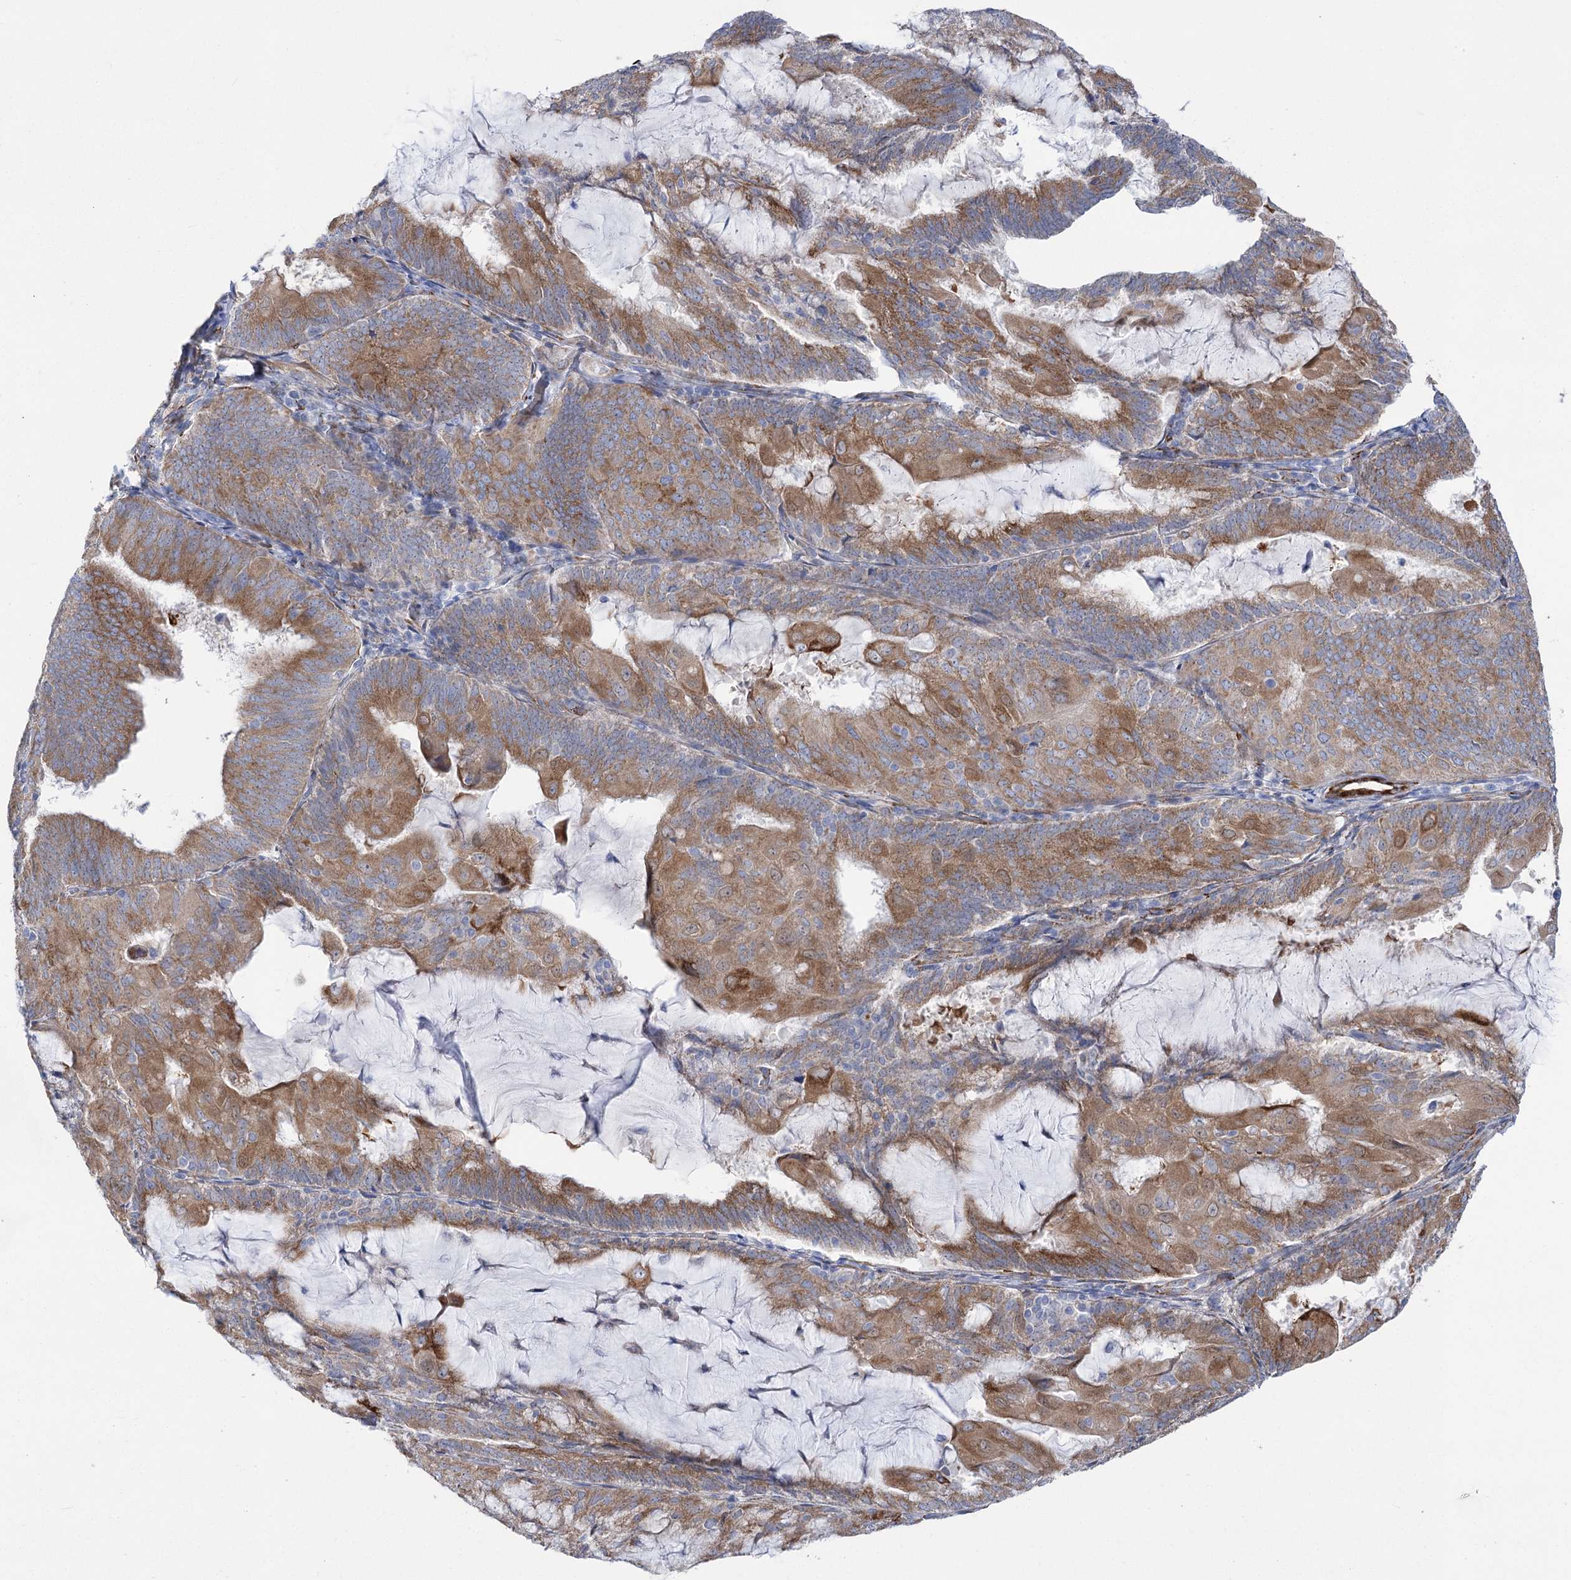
{"staining": {"intensity": "moderate", "quantity": ">75%", "location": "cytoplasmic/membranous"}, "tissue": "endometrial cancer", "cell_type": "Tumor cells", "image_type": "cancer", "snomed": [{"axis": "morphology", "description": "Adenocarcinoma, NOS"}, {"axis": "topography", "description": "Endometrium"}], "caption": "An image showing moderate cytoplasmic/membranous expression in approximately >75% of tumor cells in endometrial adenocarcinoma, as visualized by brown immunohistochemical staining.", "gene": "YTHDC2", "patient": {"sex": "female", "age": 81}}